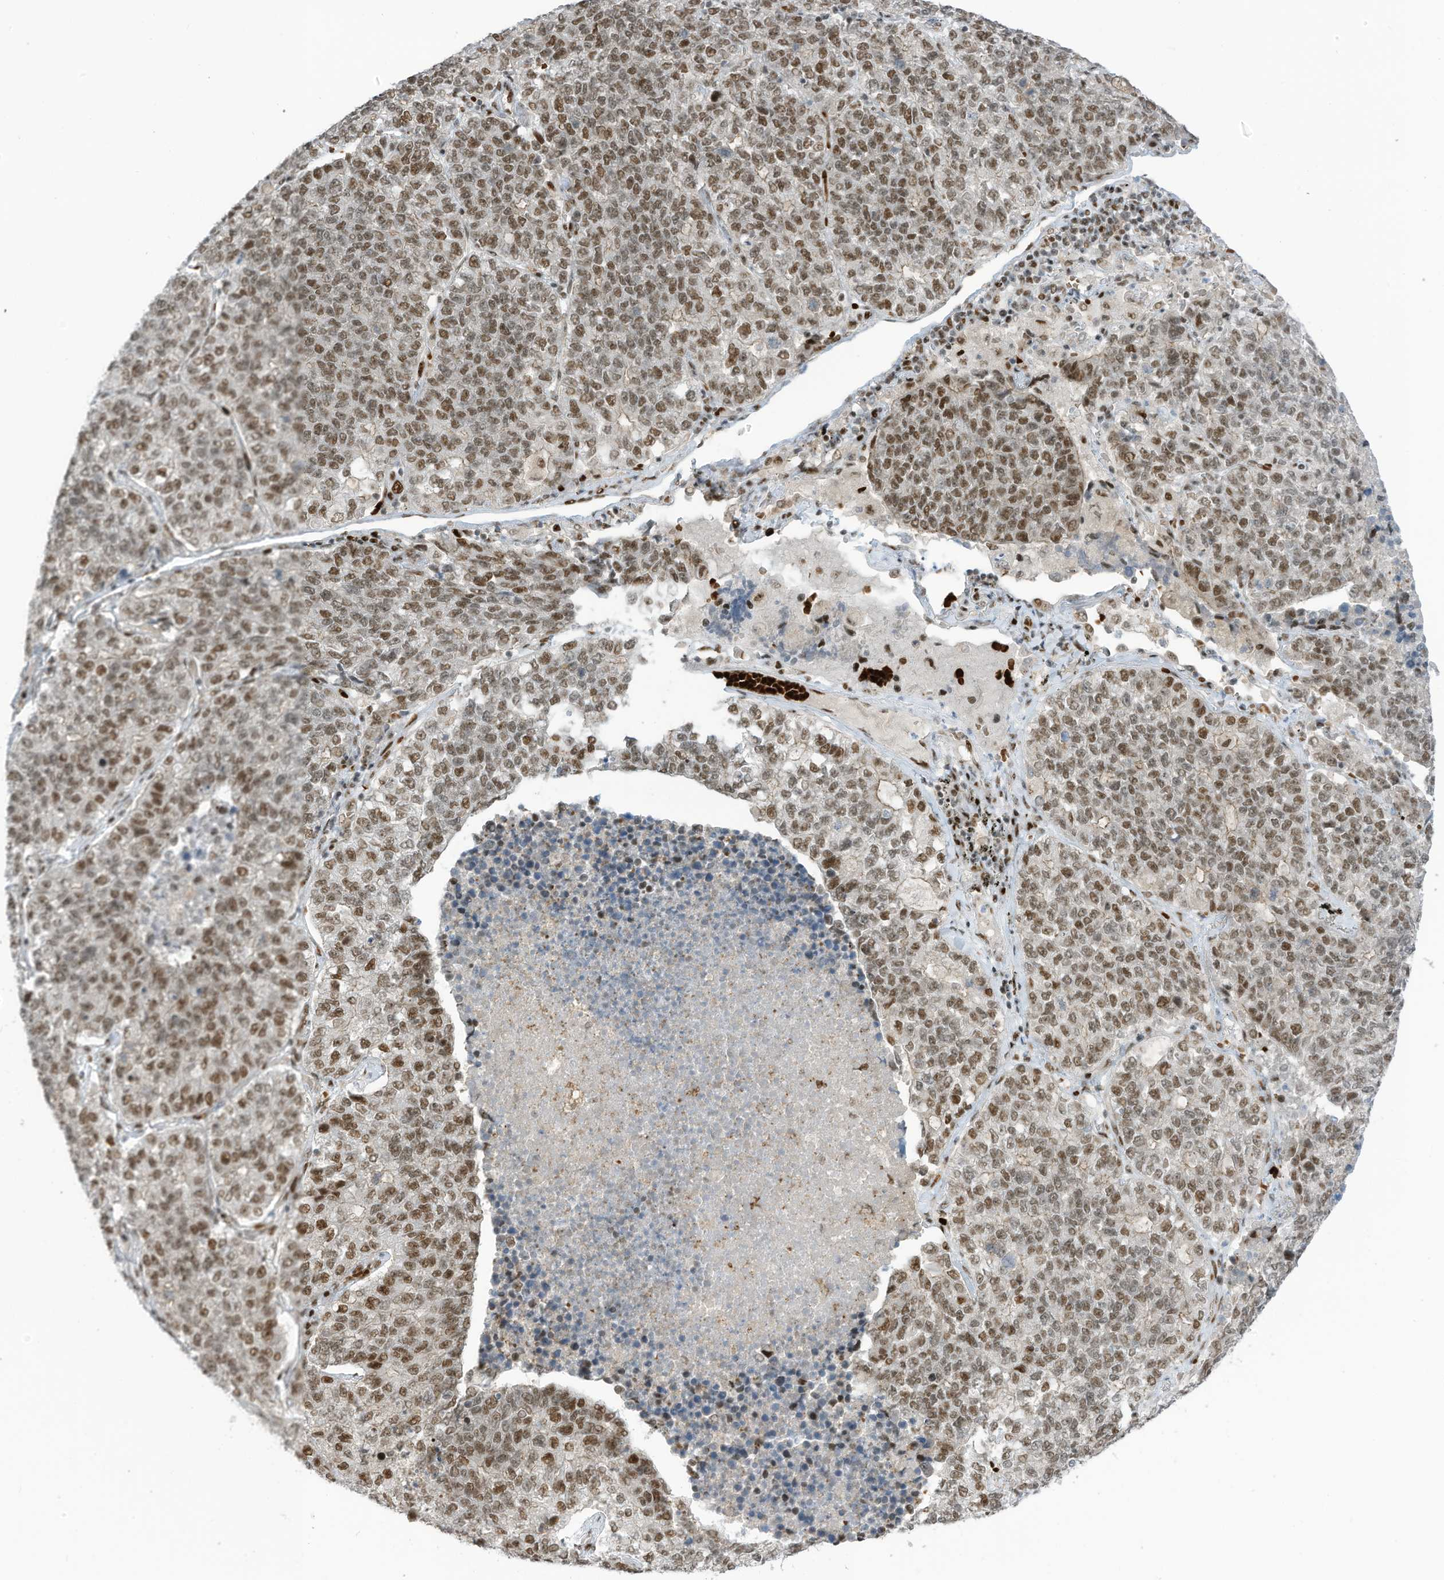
{"staining": {"intensity": "moderate", "quantity": "25%-75%", "location": "nuclear"}, "tissue": "lung cancer", "cell_type": "Tumor cells", "image_type": "cancer", "snomed": [{"axis": "morphology", "description": "Adenocarcinoma, NOS"}, {"axis": "topography", "description": "Lung"}], "caption": "Brown immunohistochemical staining in lung adenocarcinoma exhibits moderate nuclear expression in approximately 25%-75% of tumor cells. (brown staining indicates protein expression, while blue staining denotes nuclei).", "gene": "ZCWPW2", "patient": {"sex": "male", "age": 49}}